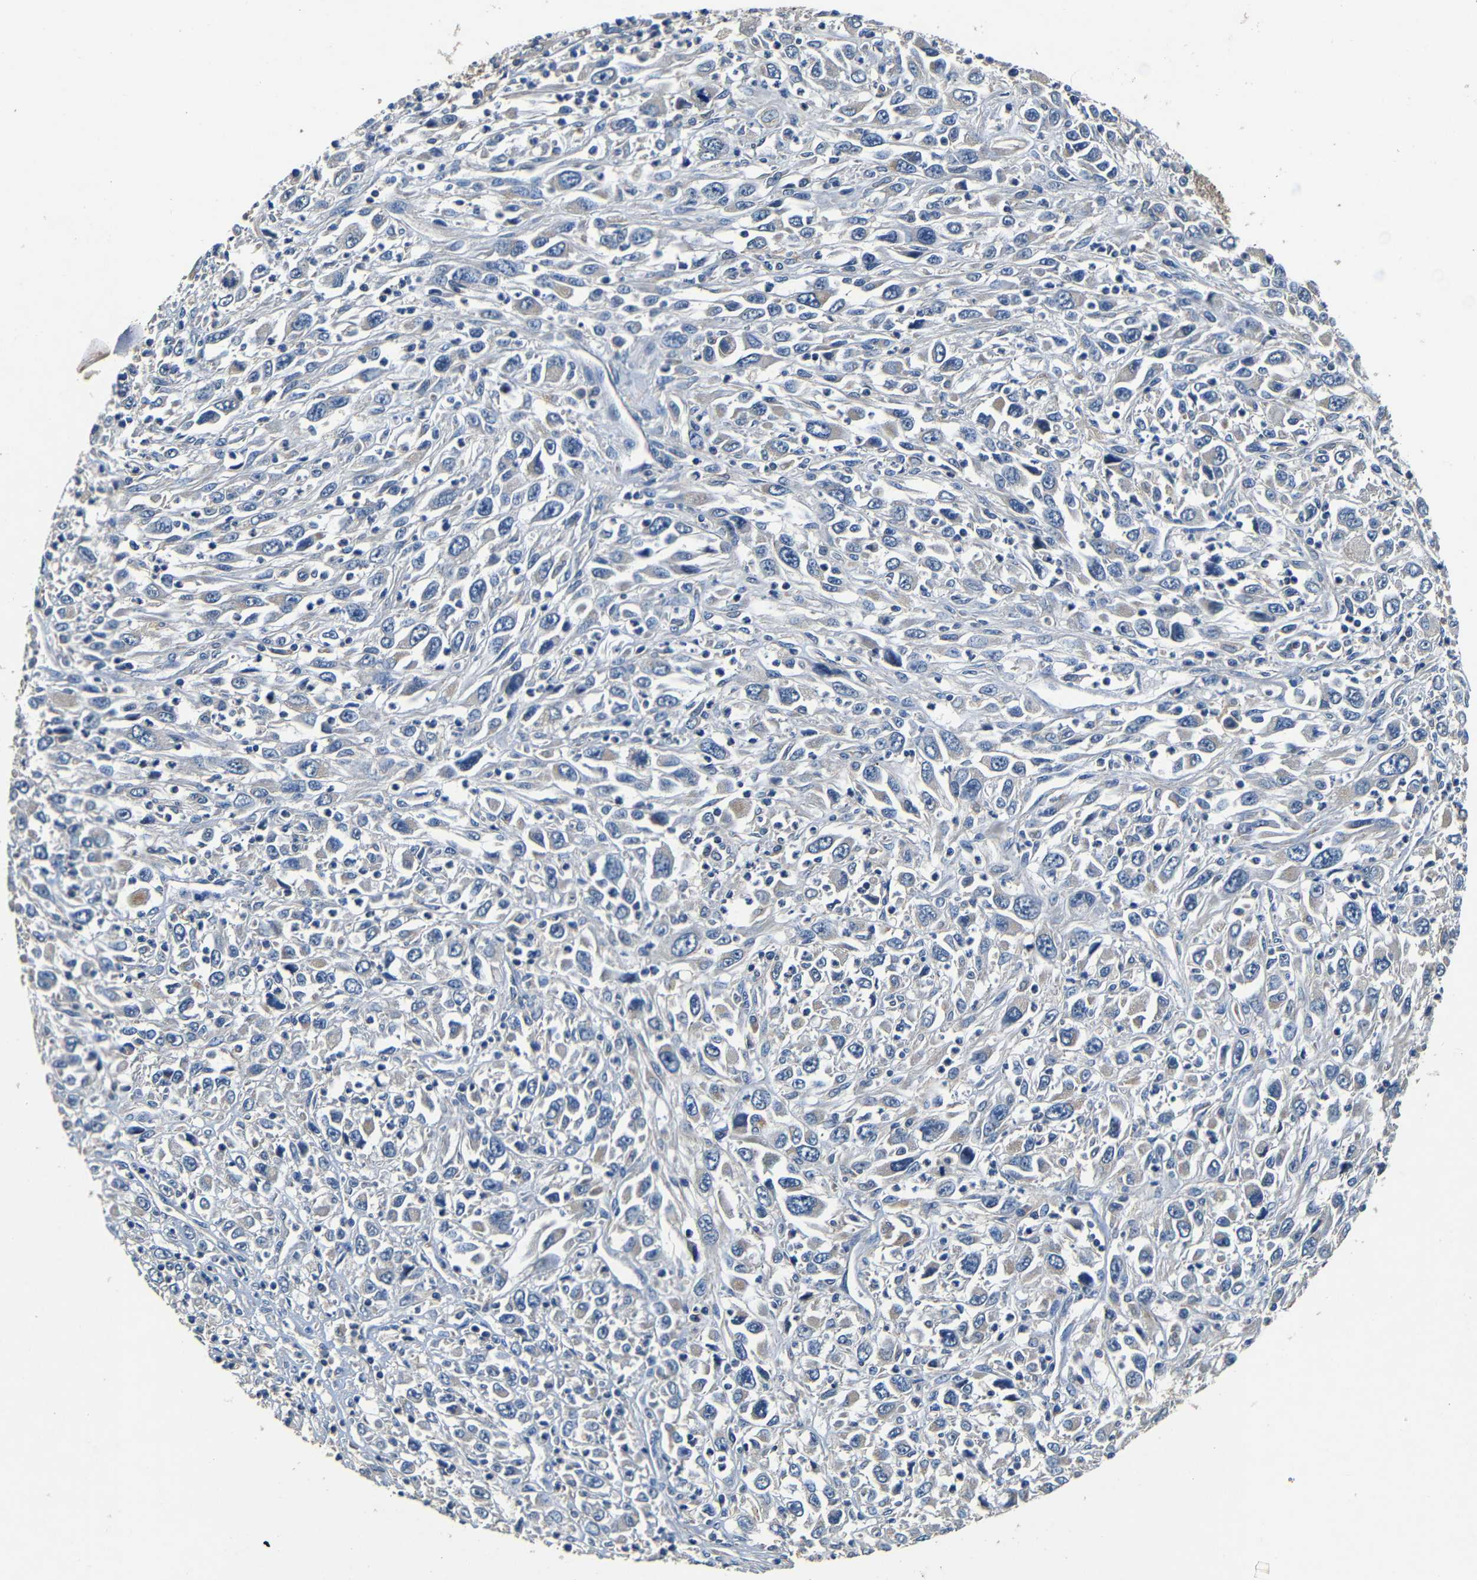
{"staining": {"intensity": "negative", "quantity": "none", "location": "none"}, "tissue": "melanoma", "cell_type": "Tumor cells", "image_type": "cancer", "snomed": [{"axis": "morphology", "description": "Malignant melanoma, Metastatic site"}, {"axis": "topography", "description": "Skin"}], "caption": "Immunohistochemistry of human melanoma shows no expression in tumor cells.", "gene": "MTX1", "patient": {"sex": "female", "age": 56}}